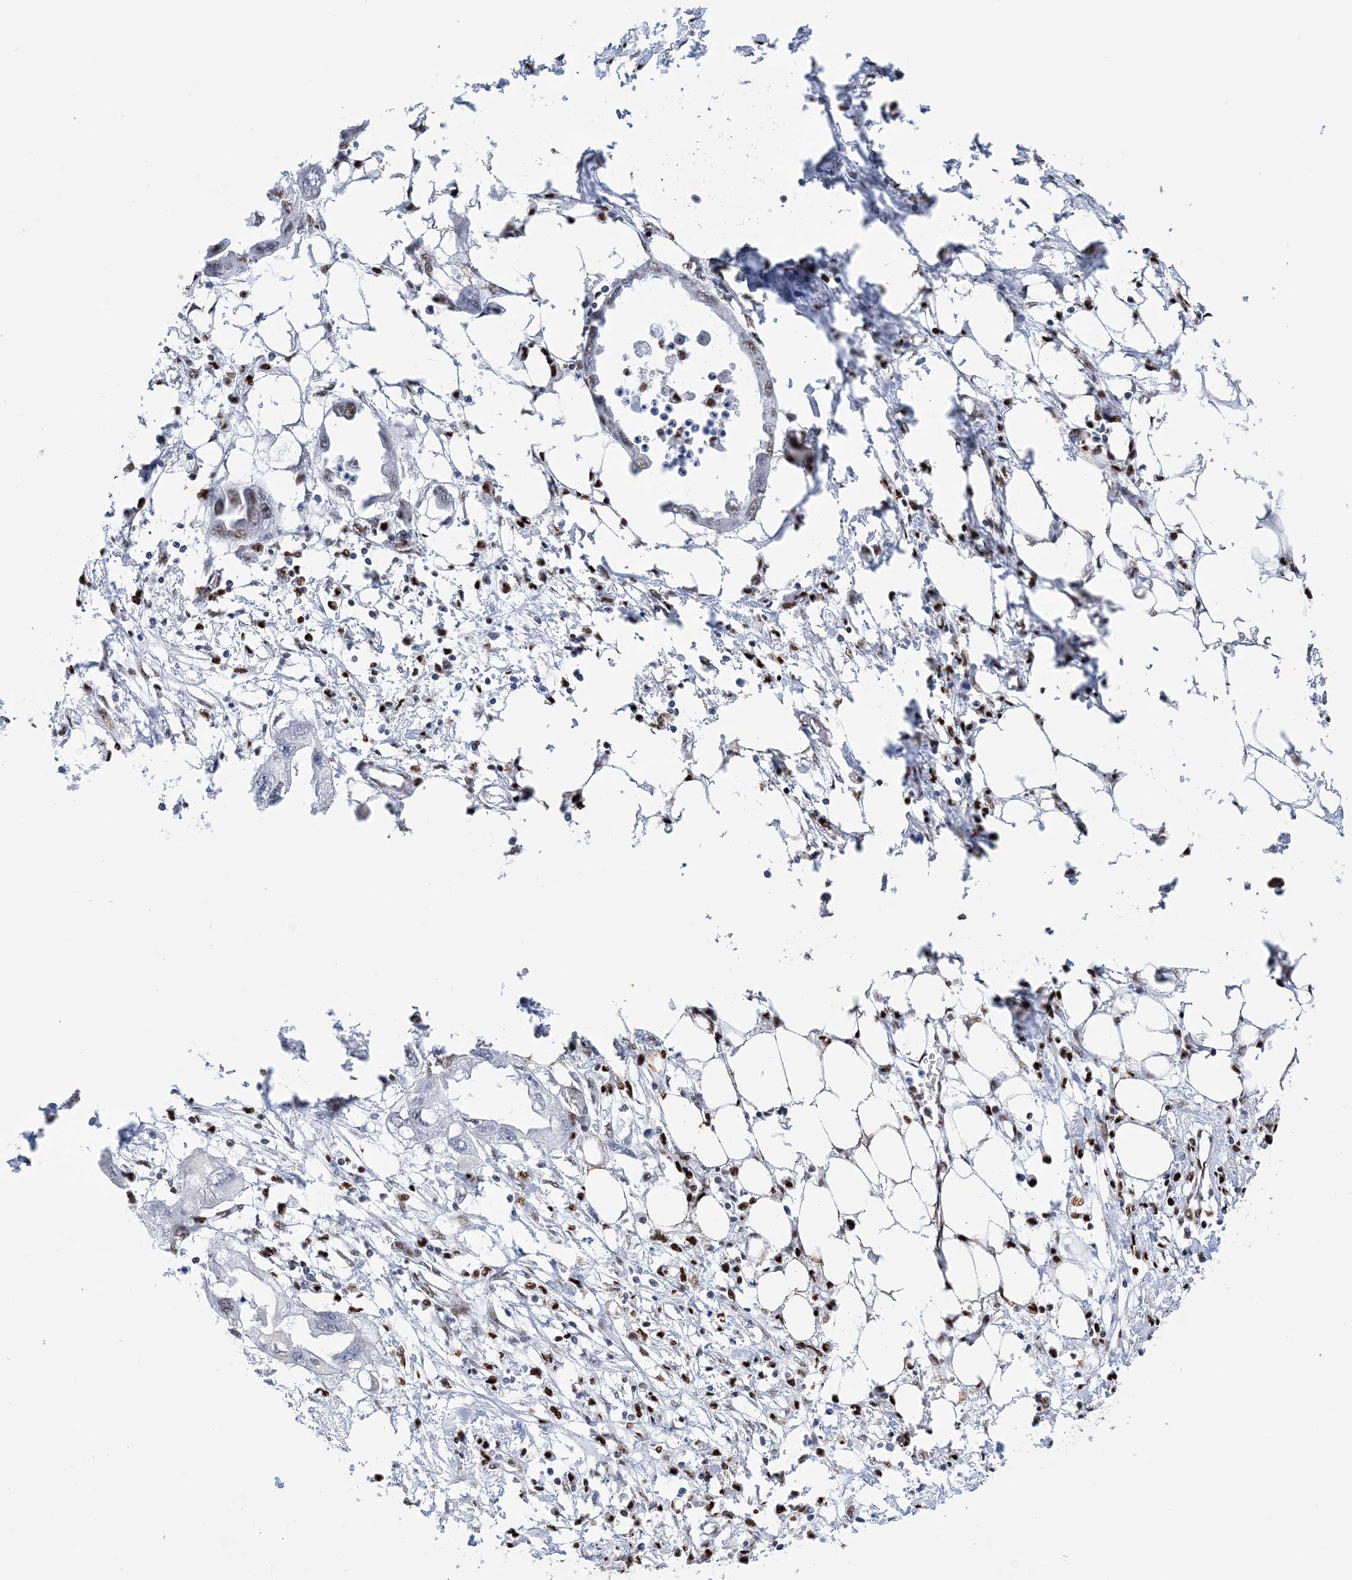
{"staining": {"intensity": "weak", "quantity": "<25%", "location": "nuclear"}, "tissue": "endometrial cancer", "cell_type": "Tumor cells", "image_type": "cancer", "snomed": [{"axis": "morphology", "description": "Adenocarcinoma, NOS"}, {"axis": "morphology", "description": "Adenocarcinoma, metastatic, NOS"}, {"axis": "topography", "description": "Adipose tissue"}, {"axis": "topography", "description": "Endometrium"}], "caption": "This is an immunohistochemistry (IHC) photomicrograph of human endometrial cancer (adenocarcinoma). There is no positivity in tumor cells.", "gene": "NIT2", "patient": {"sex": "female", "age": 67}}